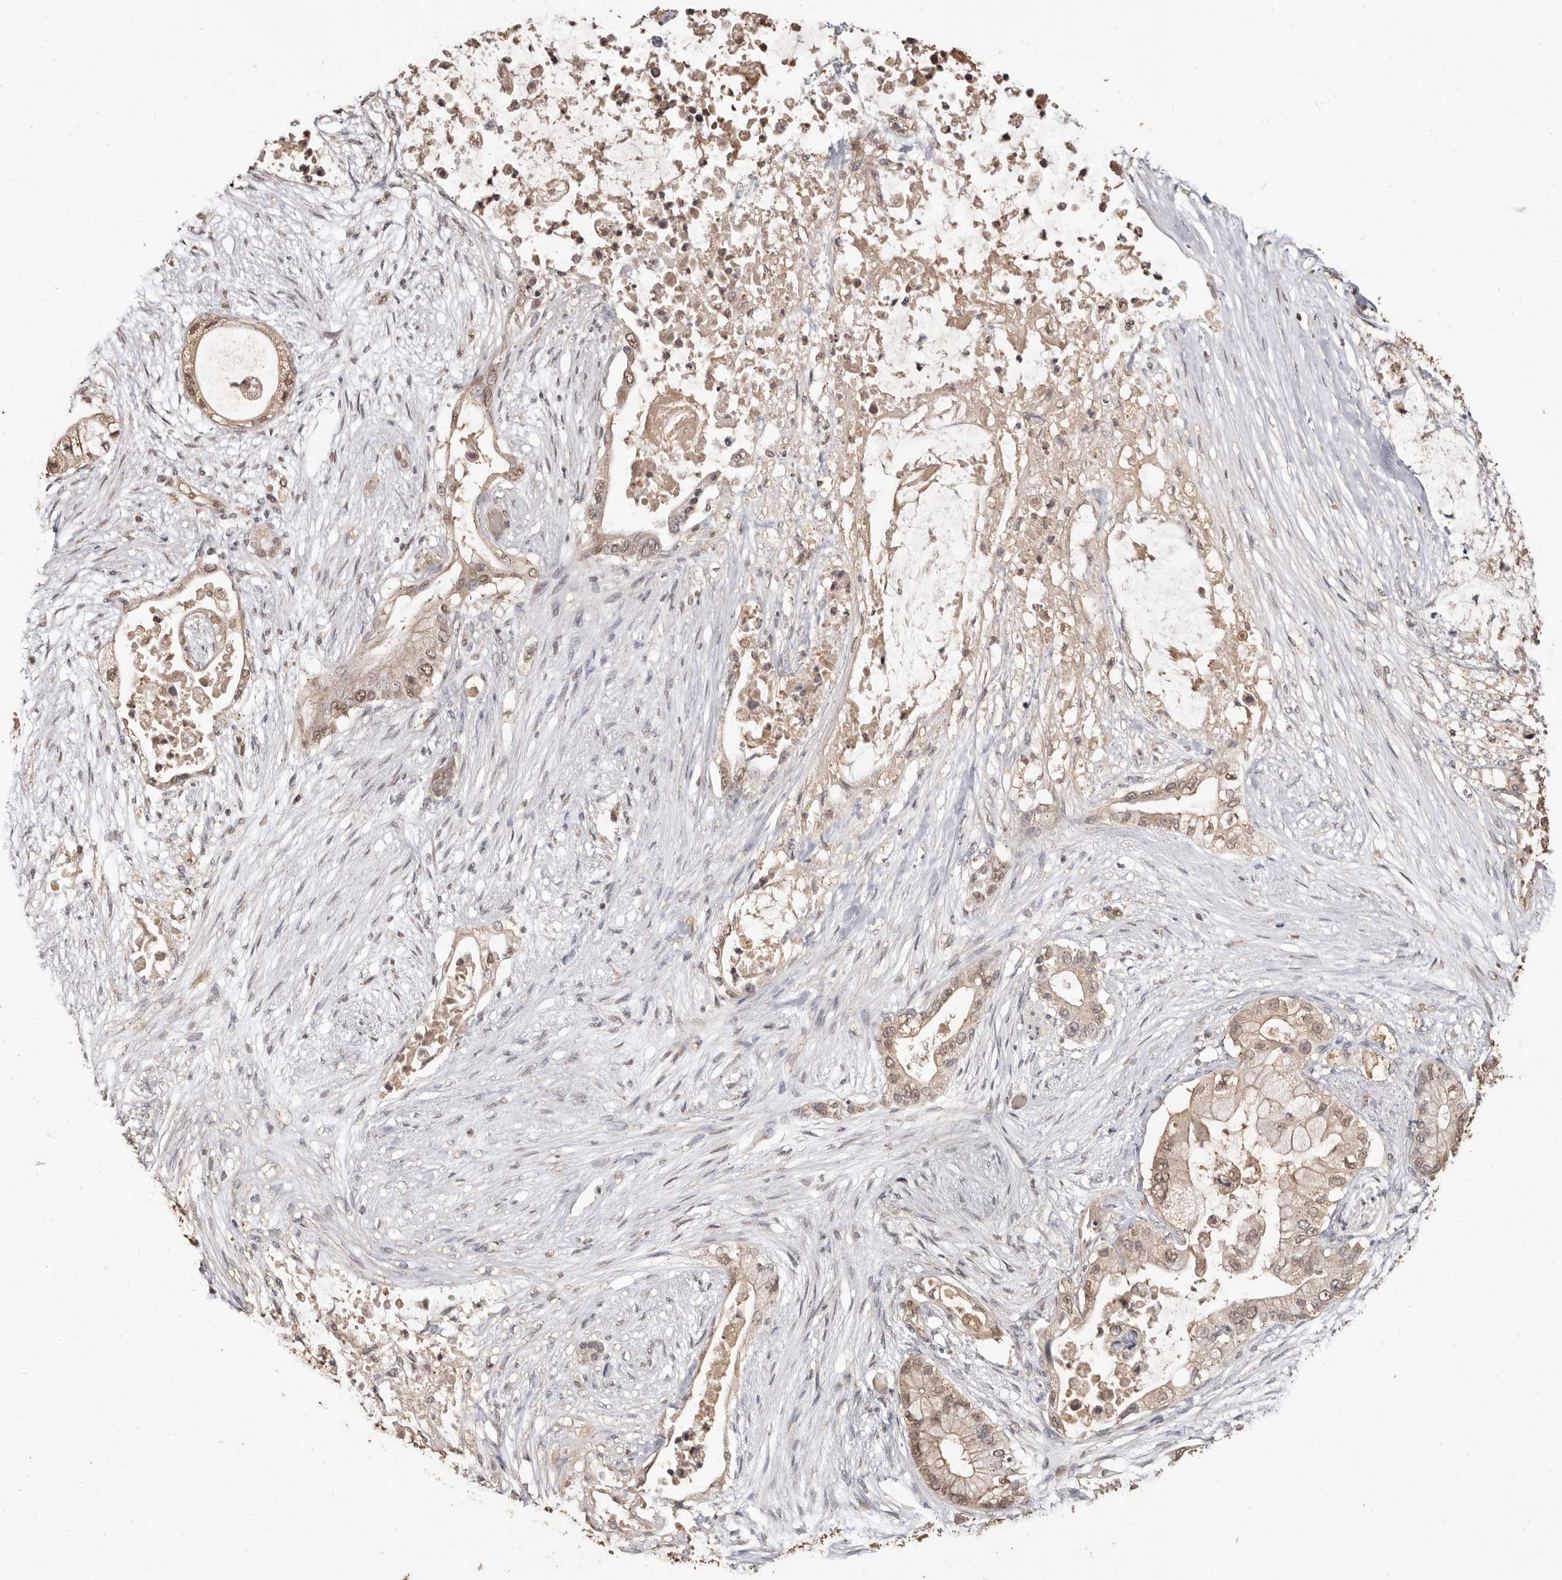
{"staining": {"intensity": "weak", "quantity": ">75%", "location": "cytoplasmic/membranous,nuclear"}, "tissue": "pancreatic cancer", "cell_type": "Tumor cells", "image_type": "cancer", "snomed": [{"axis": "morphology", "description": "Adenocarcinoma, NOS"}, {"axis": "topography", "description": "Pancreas"}], "caption": "Immunohistochemical staining of human pancreatic adenocarcinoma exhibits low levels of weak cytoplasmic/membranous and nuclear protein expression in approximately >75% of tumor cells.", "gene": "INAVA", "patient": {"sex": "male", "age": 53}}